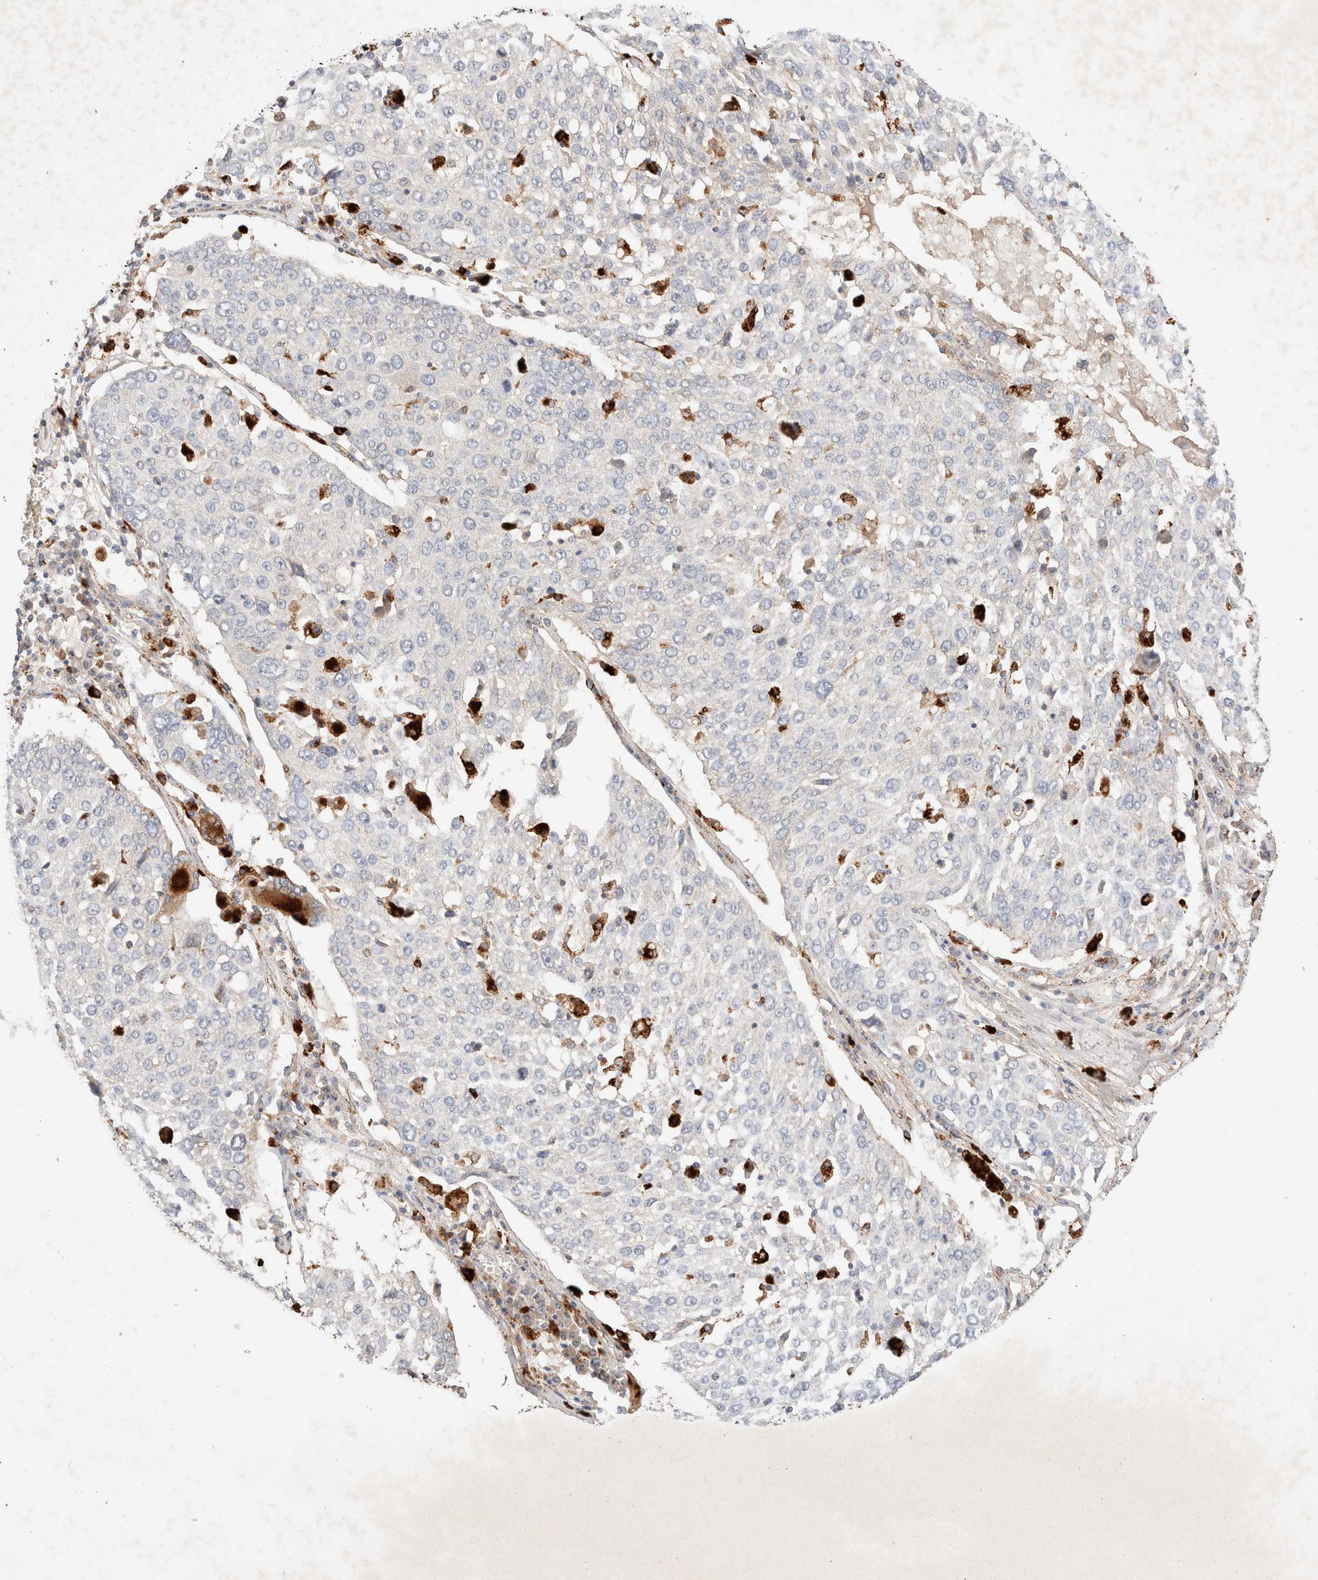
{"staining": {"intensity": "negative", "quantity": "none", "location": "none"}, "tissue": "lung cancer", "cell_type": "Tumor cells", "image_type": "cancer", "snomed": [{"axis": "morphology", "description": "Squamous cell carcinoma, NOS"}, {"axis": "topography", "description": "Lung"}], "caption": "The IHC histopathology image has no significant expression in tumor cells of squamous cell carcinoma (lung) tissue. (DAB (3,3'-diaminobenzidine) IHC with hematoxylin counter stain).", "gene": "RABEPK", "patient": {"sex": "male", "age": 65}}